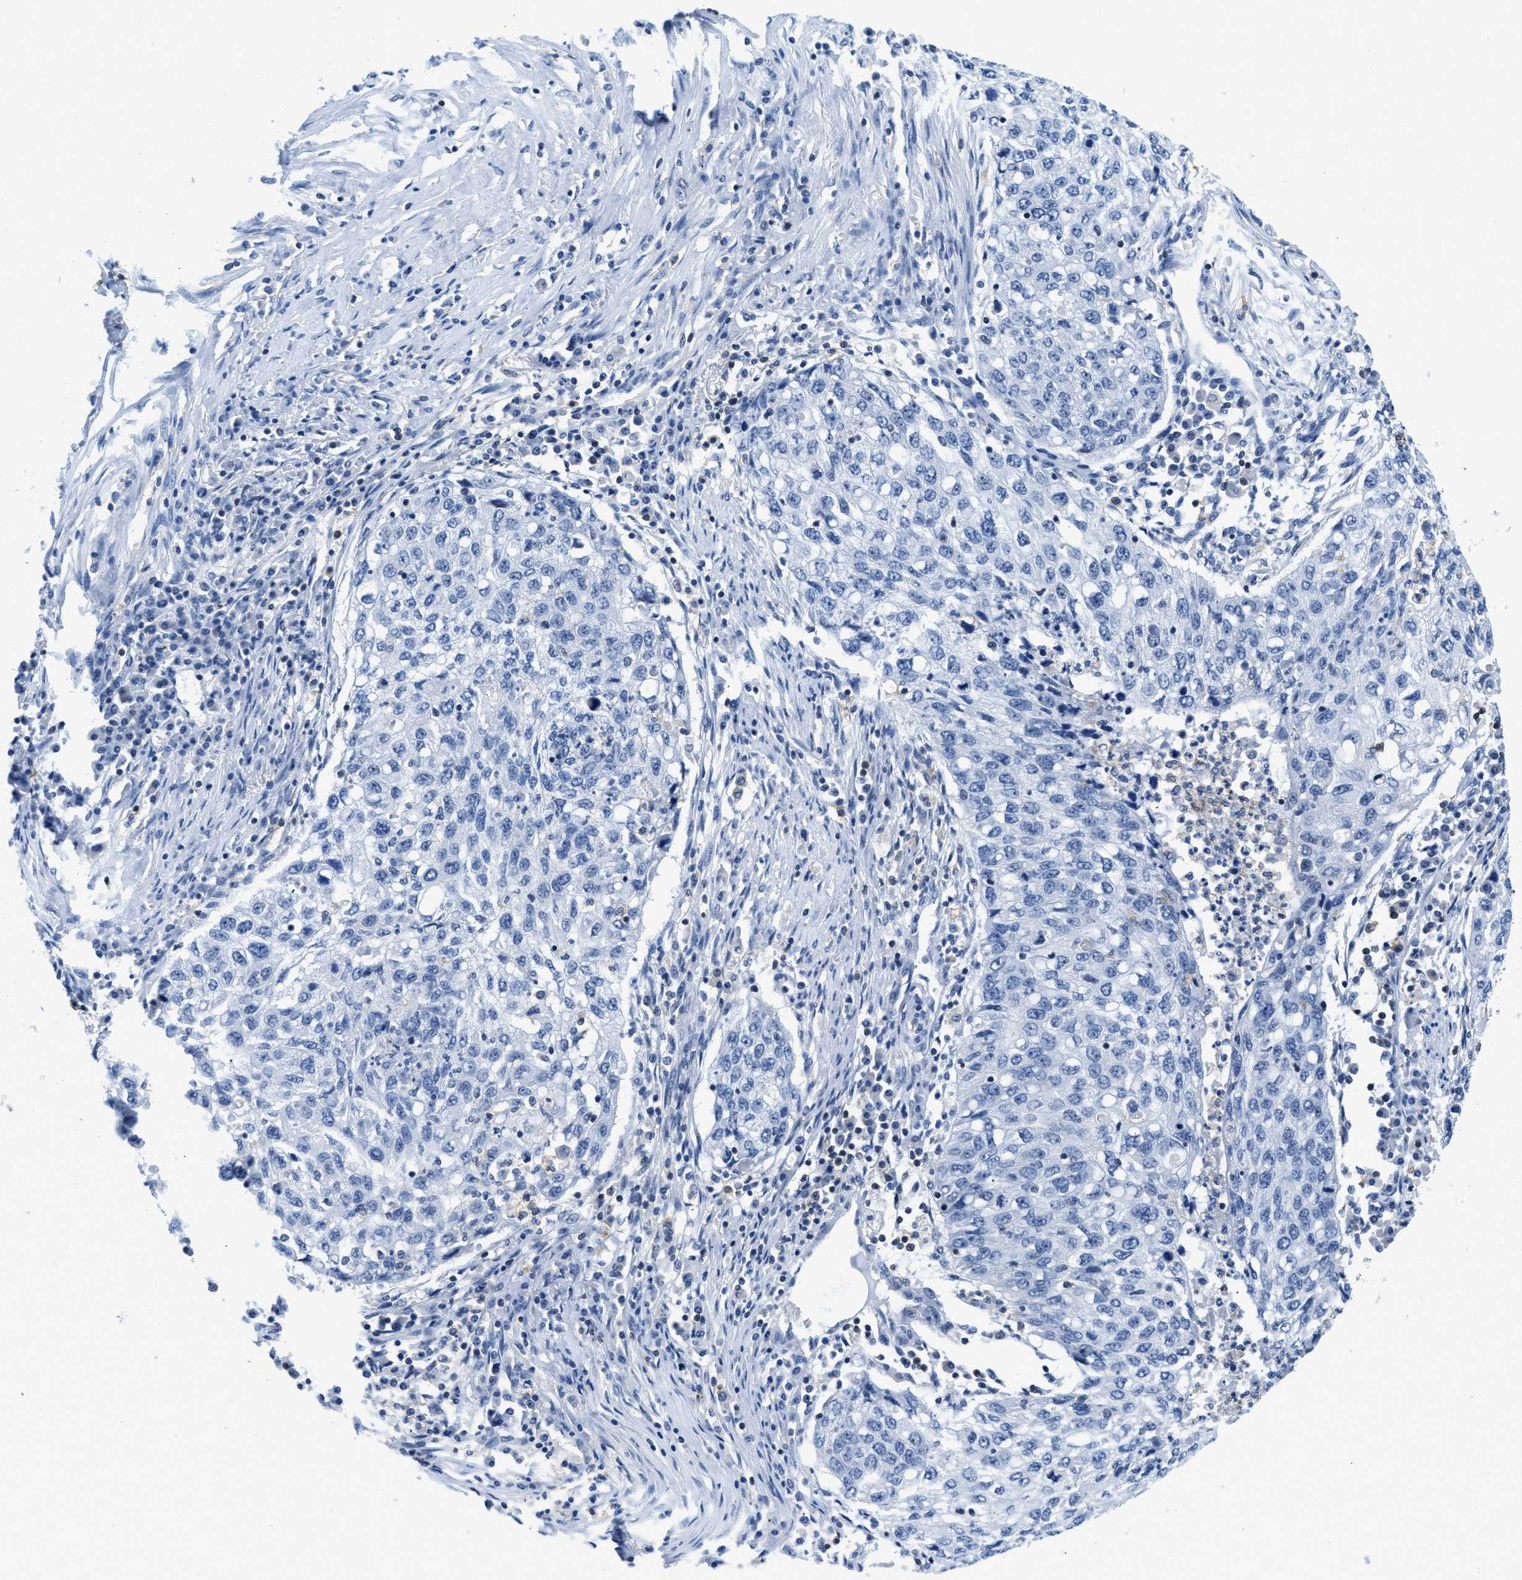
{"staining": {"intensity": "negative", "quantity": "none", "location": "none"}, "tissue": "lung cancer", "cell_type": "Tumor cells", "image_type": "cancer", "snomed": [{"axis": "morphology", "description": "Squamous cell carcinoma, NOS"}, {"axis": "topography", "description": "Lung"}], "caption": "This is an immunohistochemistry (IHC) histopathology image of human squamous cell carcinoma (lung). There is no staining in tumor cells.", "gene": "FAM151A", "patient": {"sex": "female", "age": 63}}